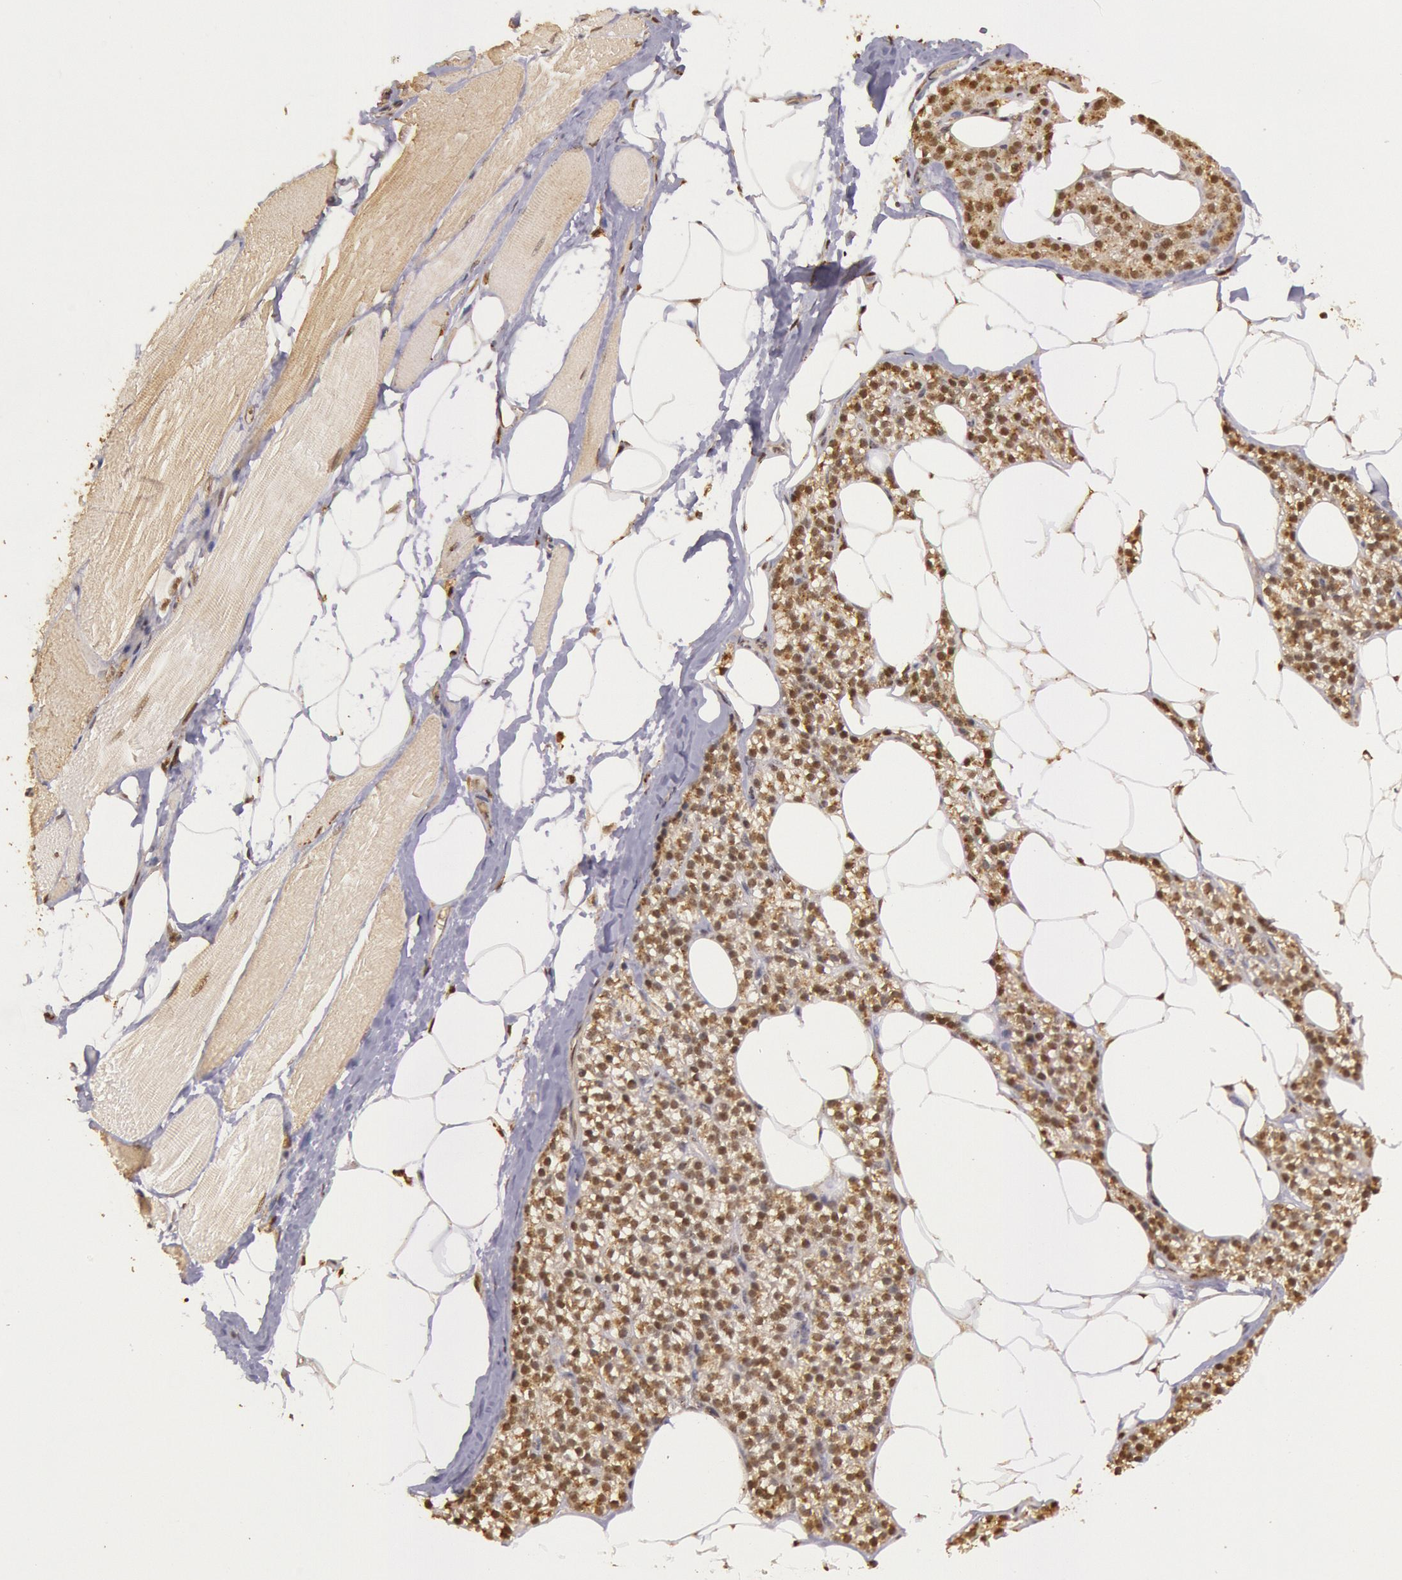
{"staining": {"intensity": "weak", "quantity": "25%-75%", "location": "cytoplasmic/membranous,nuclear"}, "tissue": "skeletal muscle", "cell_type": "Myocytes", "image_type": "normal", "snomed": [{"axis": "morphology", "description": "Normal tissue, NOS"}, {"axis": "topography", "description": "Skeletal muscle"}, {"axis": "topography", "description": "Parathyroid gland"}], "caption": "Normal skeletal muscle exhibits weak cytoplasmic/membranous,nuclear positivity in about 25%-75% of myocytes.", "gene": "LIG4", "patient": {"sex": "female", "age": 37}}